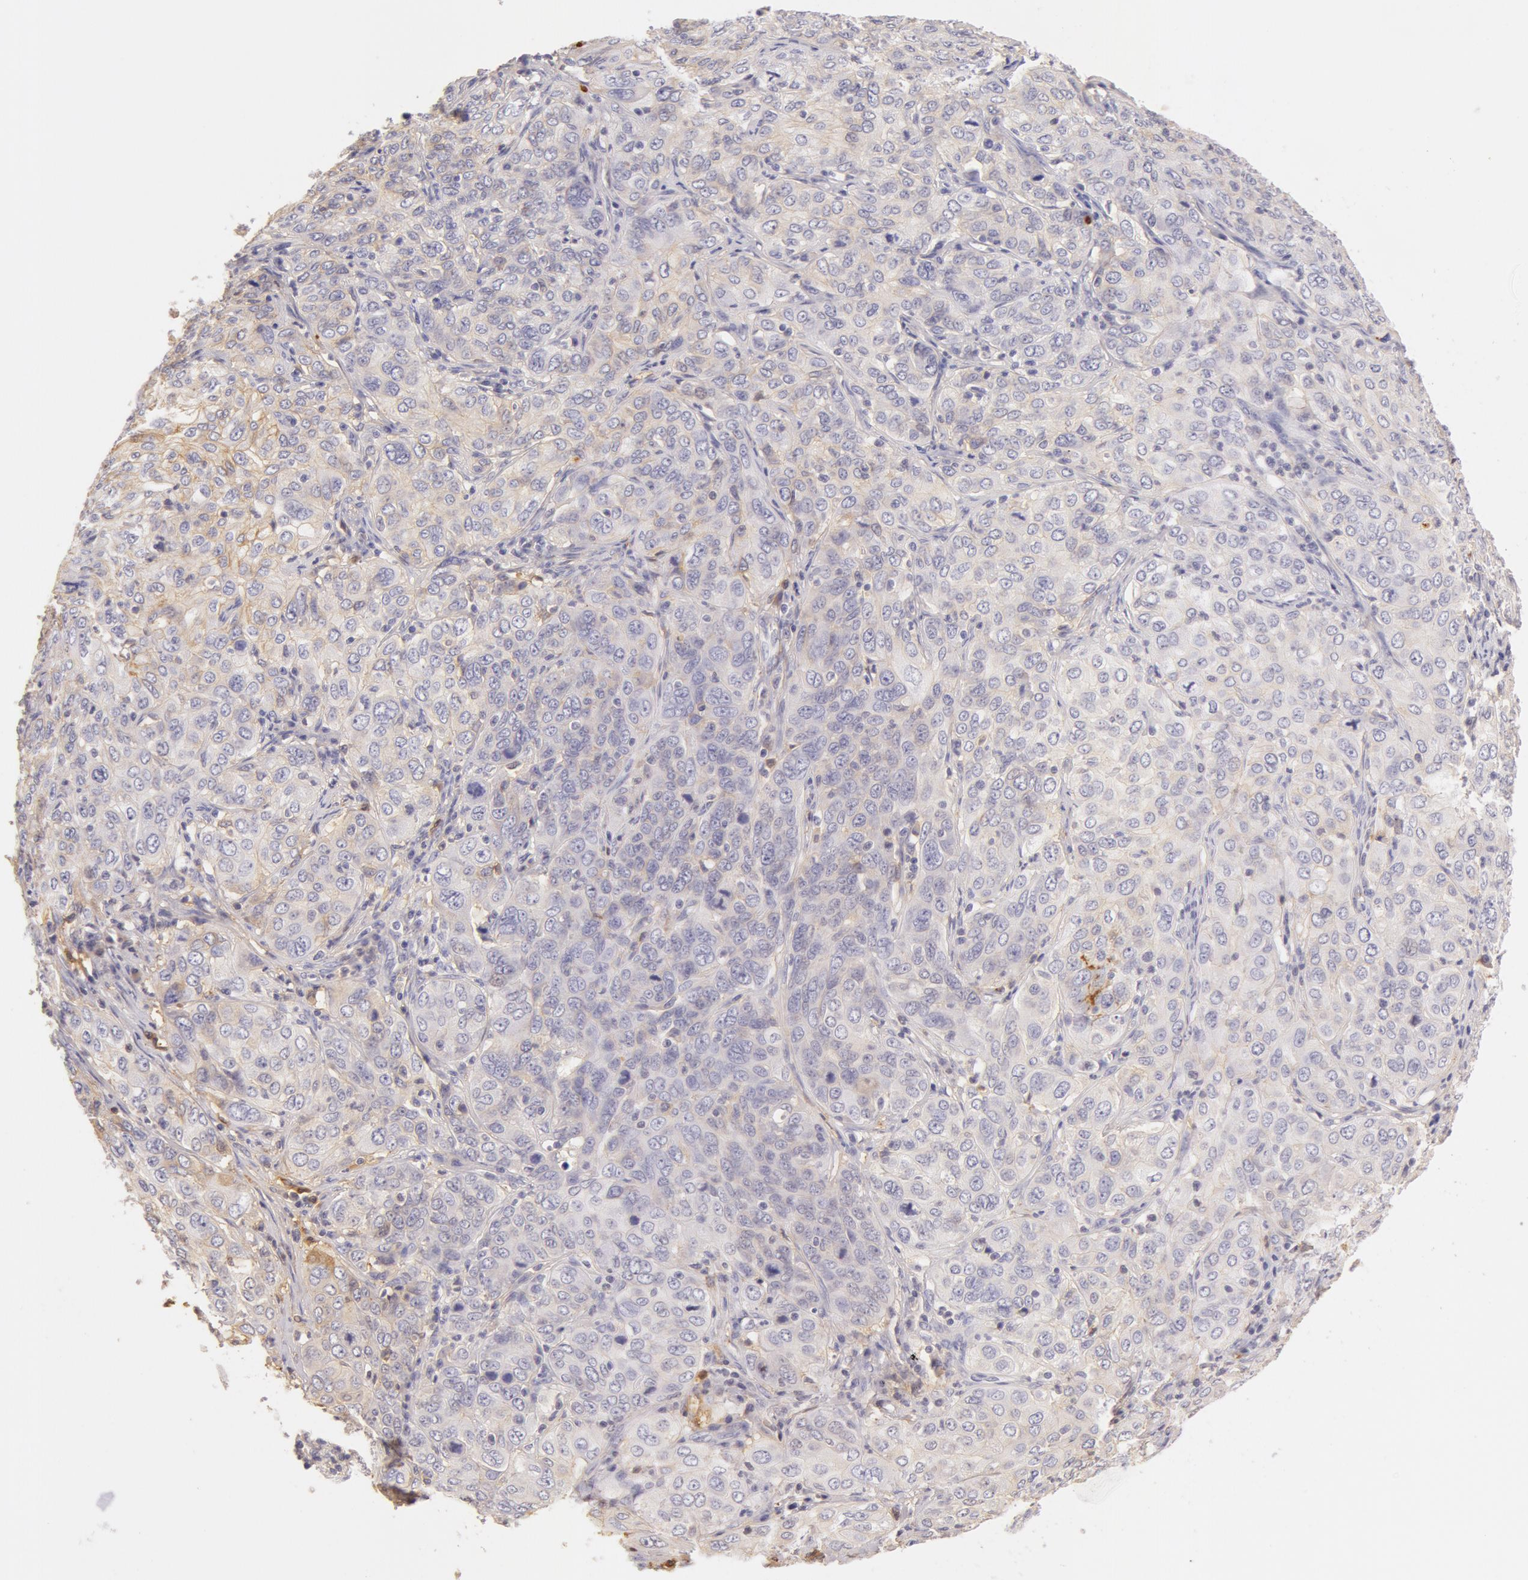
{"staining": {"intensity": "negative", "quantity": "none", "location": "none"}, "tissue": "cervical cancer", "cell_type": "Tumor cells", "image_type": "cancer", "snomed": [{"axis": "morphology", "description": "Squamous cell carcinoma, NOS"}, {"axis": "topography", "description": "Cervix"}], "caption": "The immunohistochemistry histopathology image has no significant staining in tumor cells of squamous cell carcinoma (cervical) tissue. The staining was performed using DAB to visualize the protein expression in brown, while the nuclei were stained in blue with hematoxylin (Magnification: 20x).", "gene": "AHSG", "patient": {"sex": "female", "age": 38}}